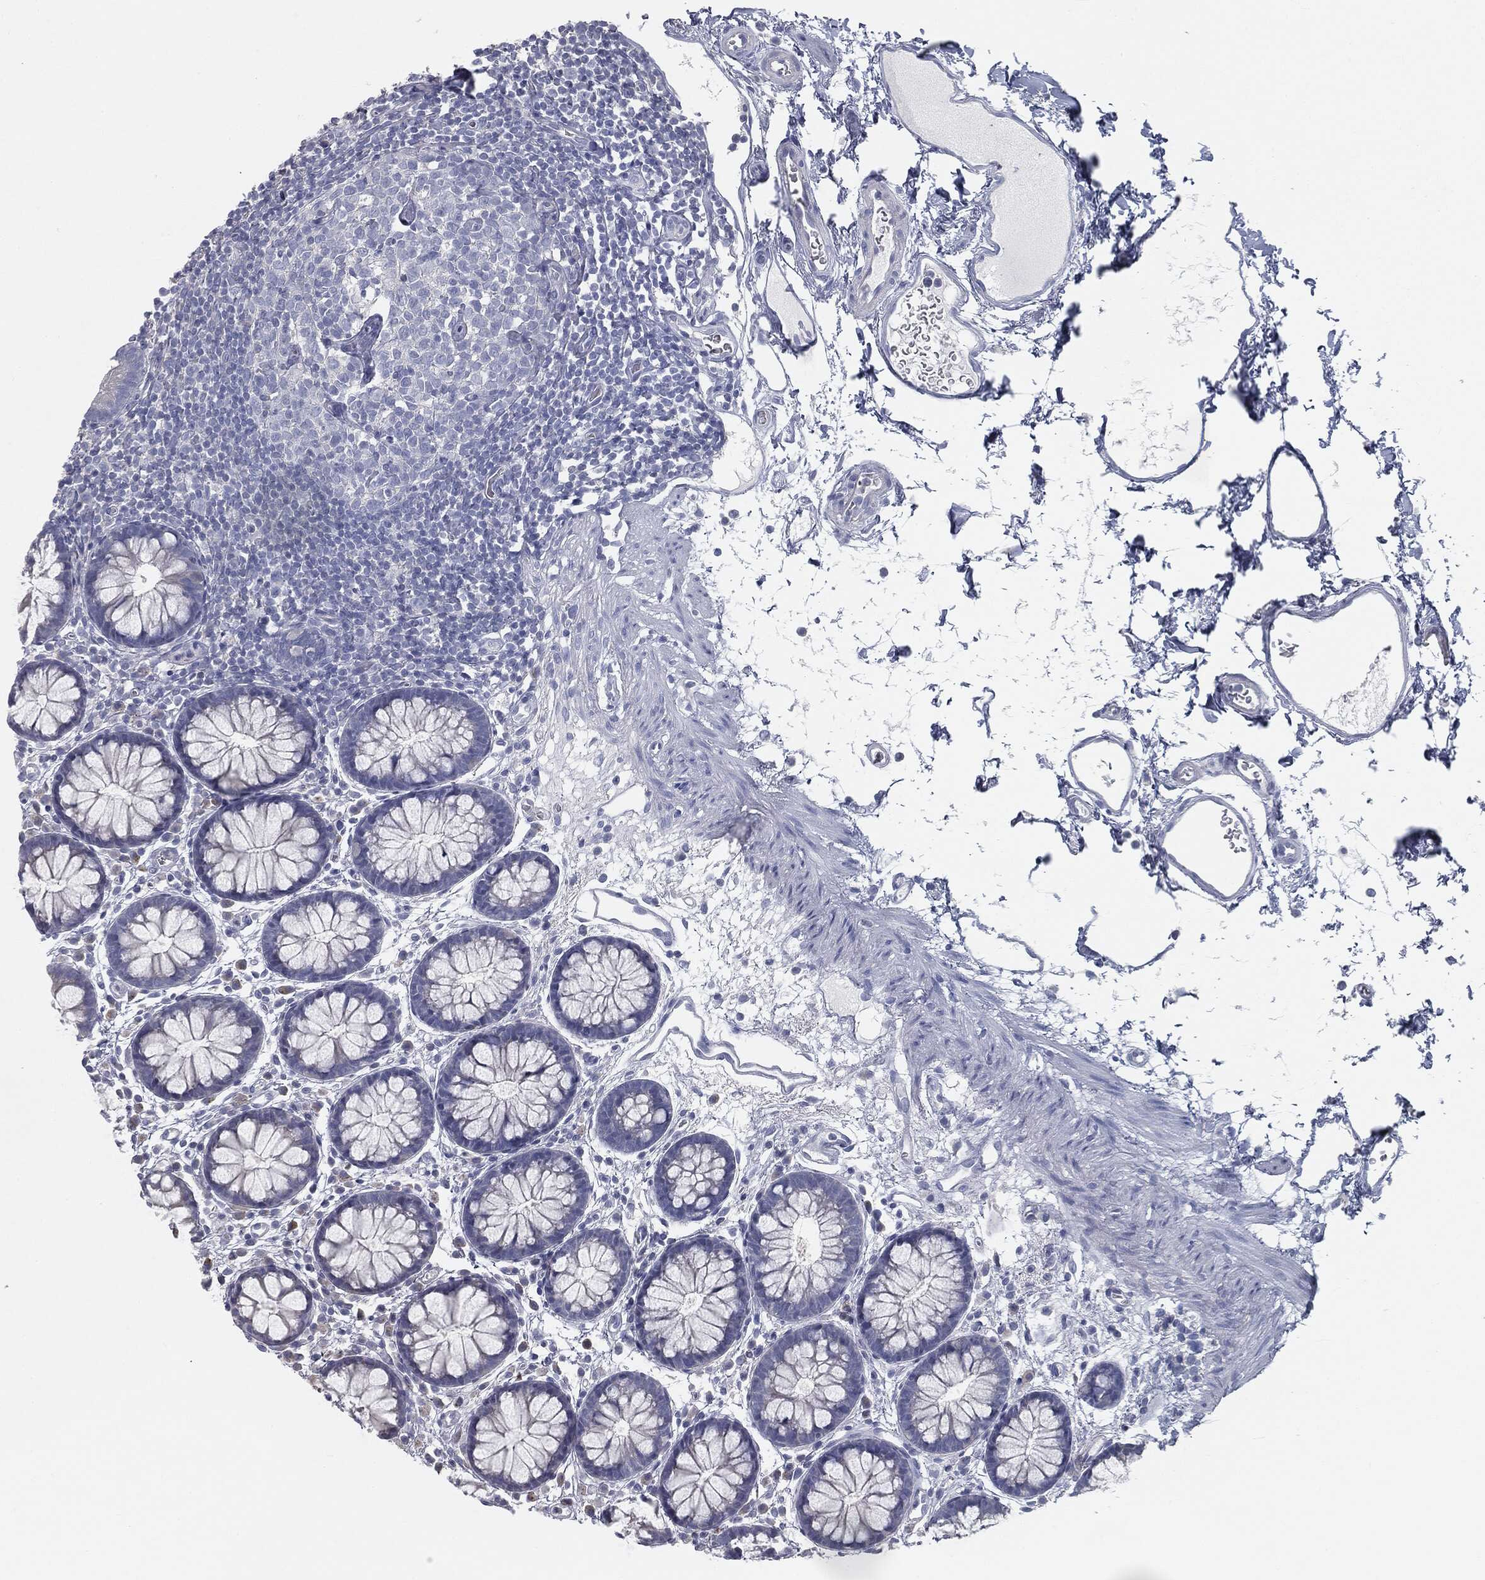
{"staining": {"intensity": "negative", "quantity": "none", "location": "none"}, "tissue": "colon", "cell_type": "Endothelial cells", "image_type": "normal", "snomed": [{"axis": "morphology", "description": "Normal tissue, NOS"}, {"axis": "topography", "description": "Colon"}], "caption": "Human colon stained for a protein using IHC demonstrates no staining in endothelial cells.", "gene": "CAV3", "patient": {"sex": "male", "age": 76}}